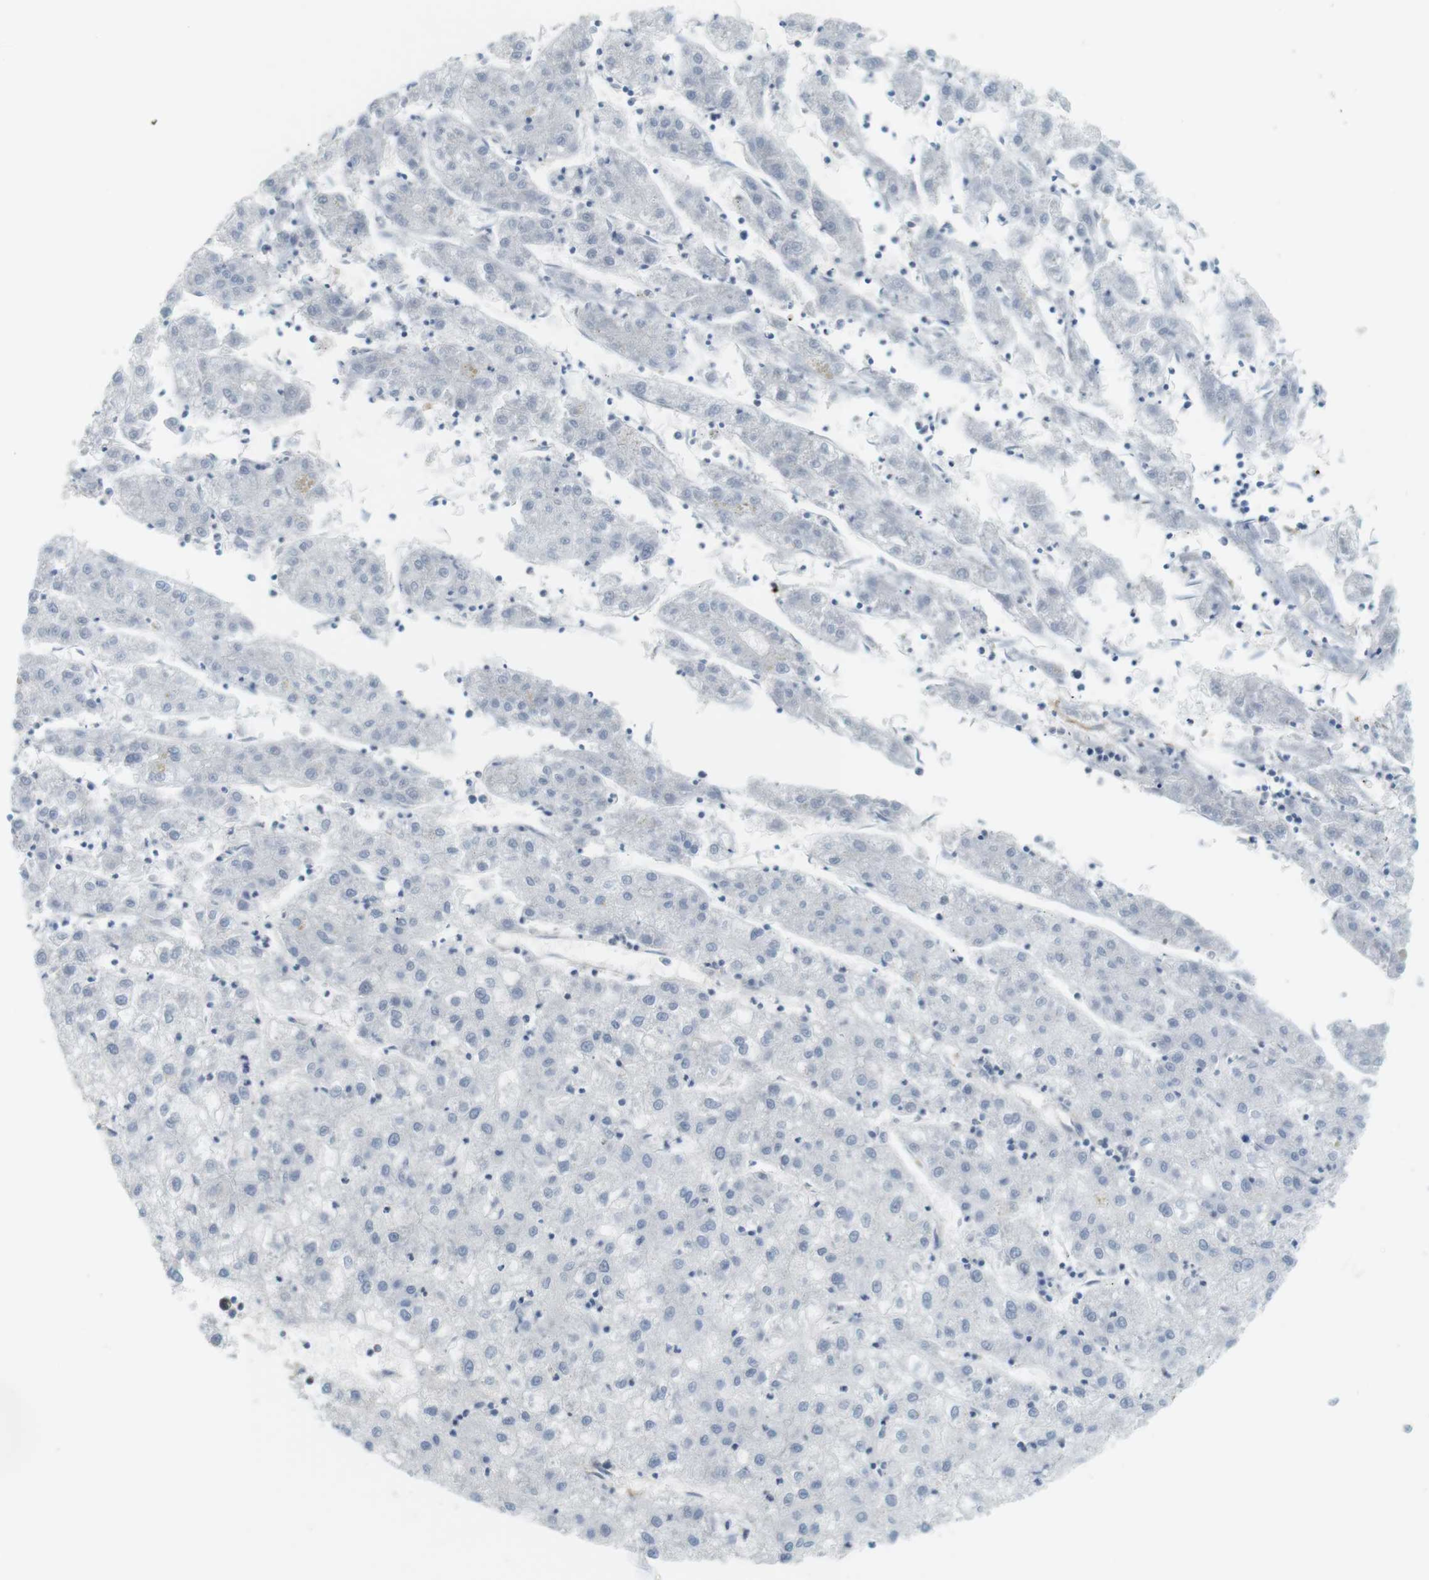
{"staining": {"intensity": "negative", "quantity": "none", "location": "none"}, "tissue": "liver cancer", "cell_type": "Tumor cells", "image_type": "cancer", "snomed": [{"axis": "morphology", "description": "Carcinoma, Hepatocellular, NOS"}, {"axis": "topography", "description": "Liver"}], "caption": "Tumor cells are negative for brown protein staining in liver hepatocellular carcinoma.", "gene": "F2R", "patient": {"sex": "male", "age": 72}}